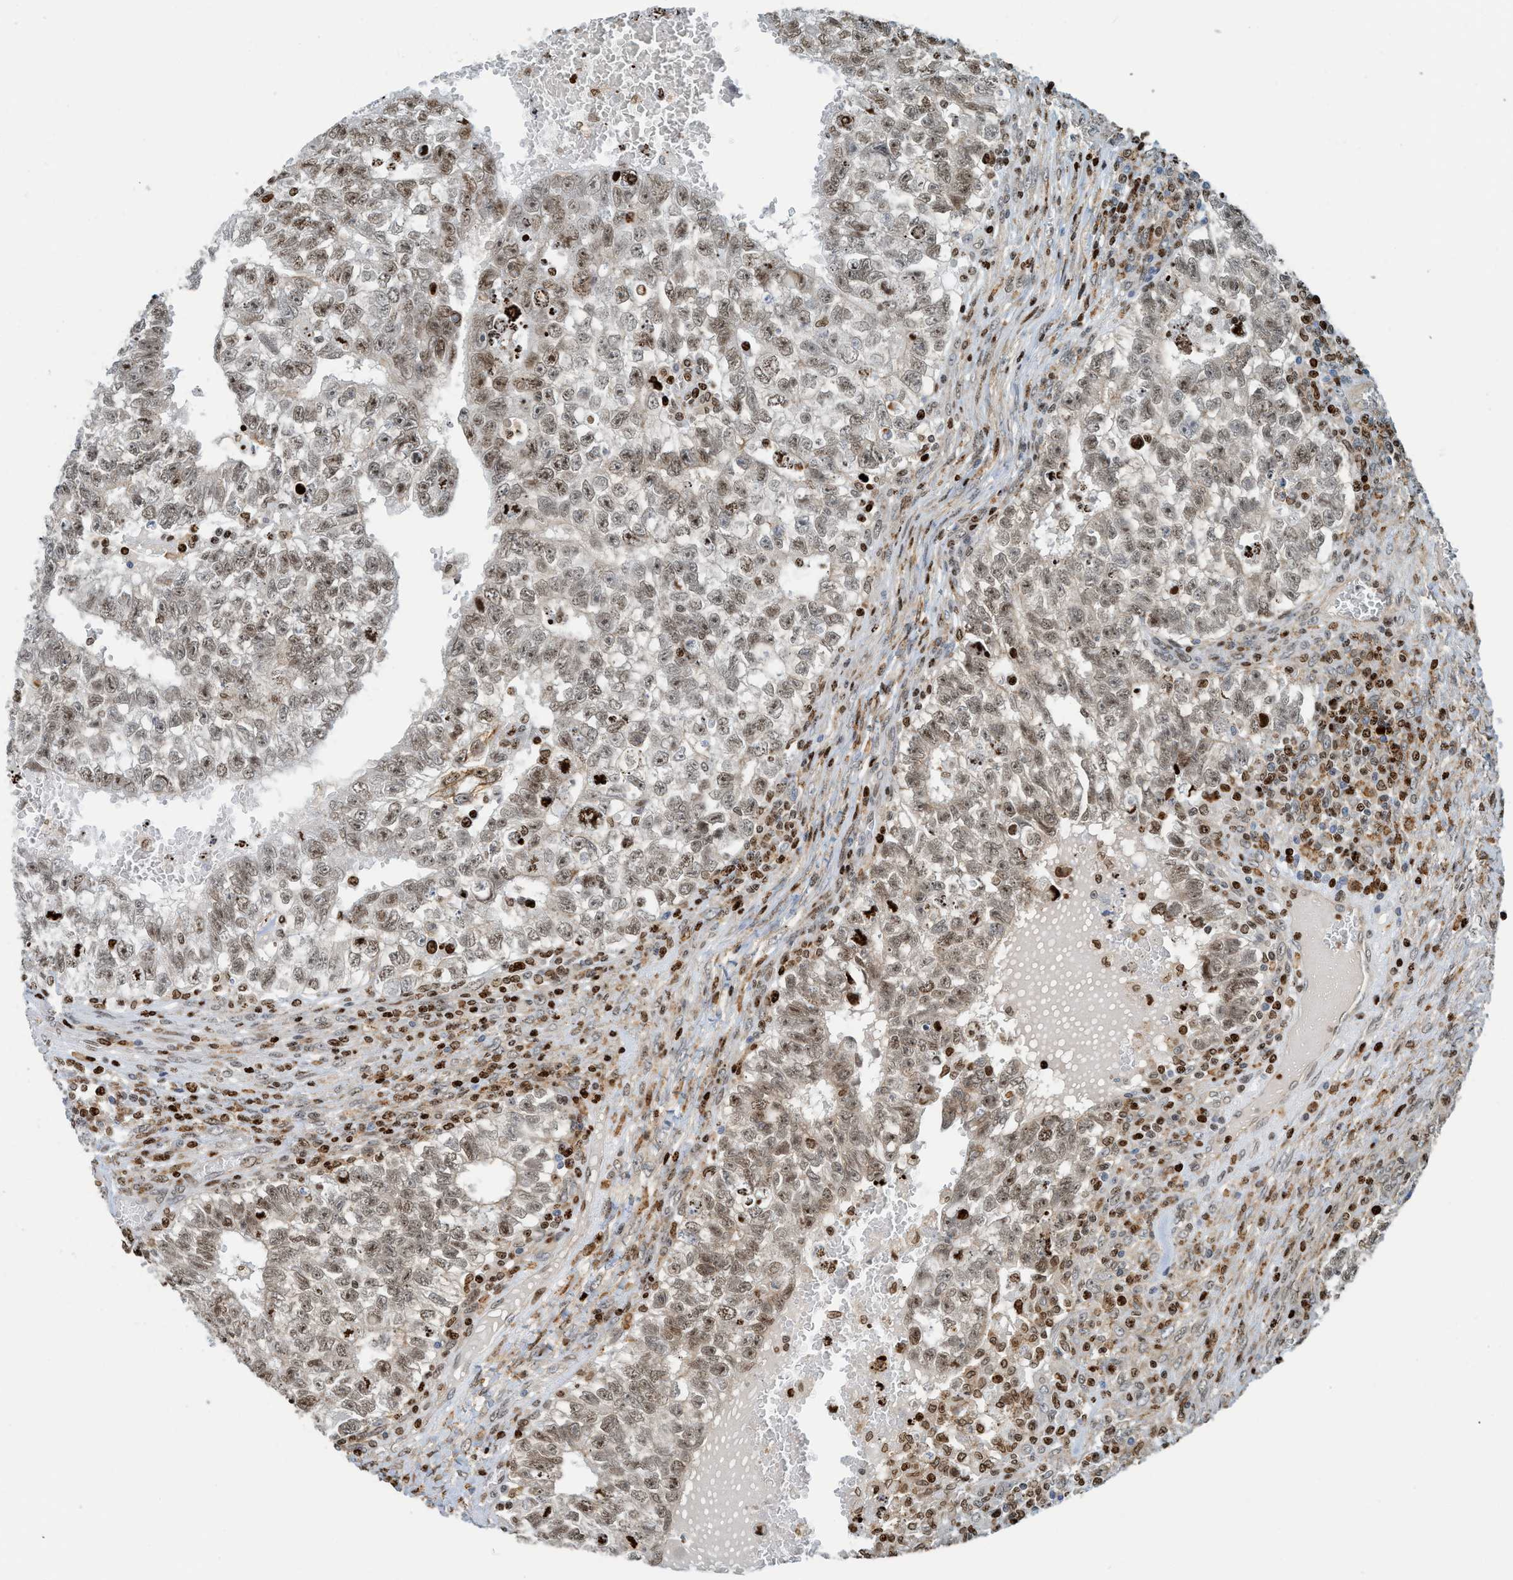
{"staining": {"intensity": "weak", "quantity": ">75%", "location": "nuclear"}, "tissue": "testis cancer", "cell_type": "Tumor cells", "image_type": "cancer", "snomed": [{"axis": "morphology", "description": "Seminoma, NOS"}, {"axis": "morphology", "description": "Carcinoma, Embryonal, NOS"}, {"axis": "topography", "description": "Testis"}], "caption": "IHC staining of testis cancer (seminoma), which reveals low levels of weak nuclear positivity in about >75% of tumor cells indicating weak nuclear protein positivity. The staining was performed using DAB (3,3'-diaminobenzidine) (brown) for protein detection and nuclei were counterstained in hematoxylin (blue).", "gene": "SH3D19", "patient": {"sex": "male", "age": 38}}